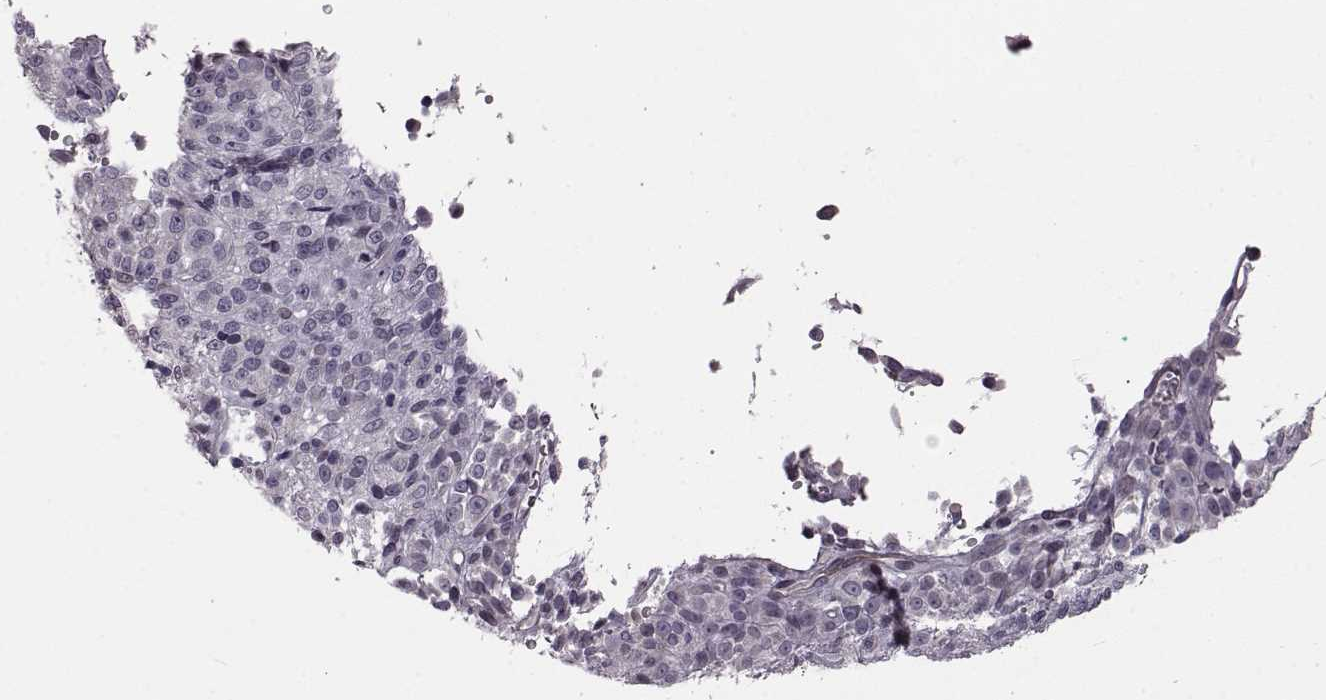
{"staining": {"intensity": "negative", "quantity": "none", "location": "none"}, "tissue": "melanoma", "cell_type": "Tumor cells", "image_type": "cancer", "snomed": [{"axis": "morphology", "description": "Malignant melanoma, Metastatic site"}, {"axis": "topography", "description": "Brain"}], "caption": "An immunohistochemistry image of malignant melanoma (metastatic site) is shown. There is no staining in tumor cells of malignant melanoma (metastatic site). (Brightfield microscopy of DAB IHC at high magnification).", "gene": "GAL", "patient": {"sex": "female", "age": 56}}